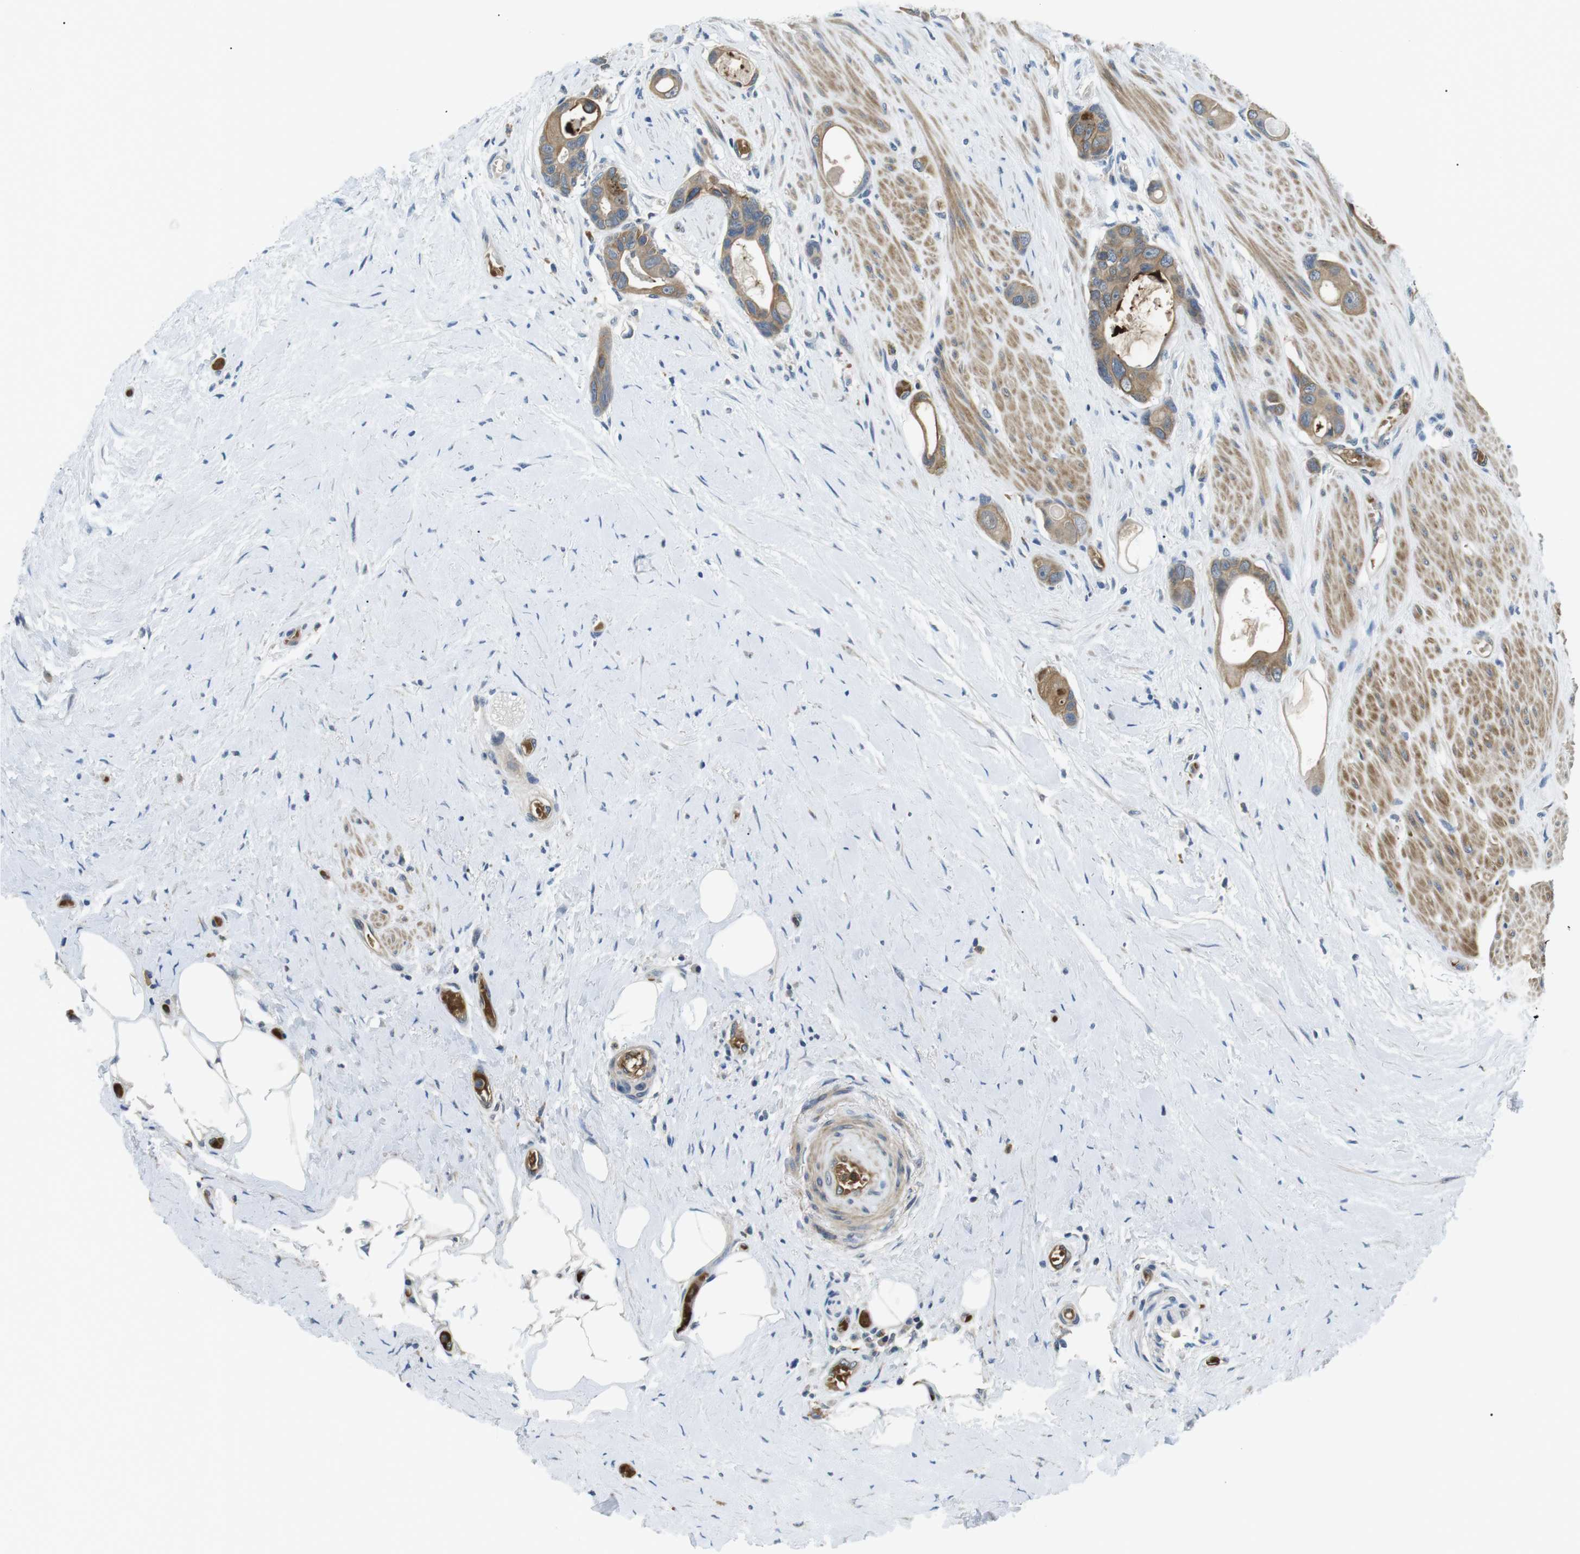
{"staining": {"intensity": "moderate", "quantity": ">75%", "location": "cytoplasmic/membranous"}, "tissue": "colorectal cancer", "cell_type": "Tumor cells", "image_type": "cancer", "snomed": [{"axis": "morphology", "description": "Adenocarcinoma, NOS"}, {"axis": "topography", "description": "Rectum"}], "caption": "There is medium levels of moderate cytoplasmic/membranous expression in tumor cells of adenocarcinoma (colorectal), as demonstrated by immunohistochemical staining (brown color).", "gene": "WSCD1", "patient": {"sex": "male", "age": 51}}